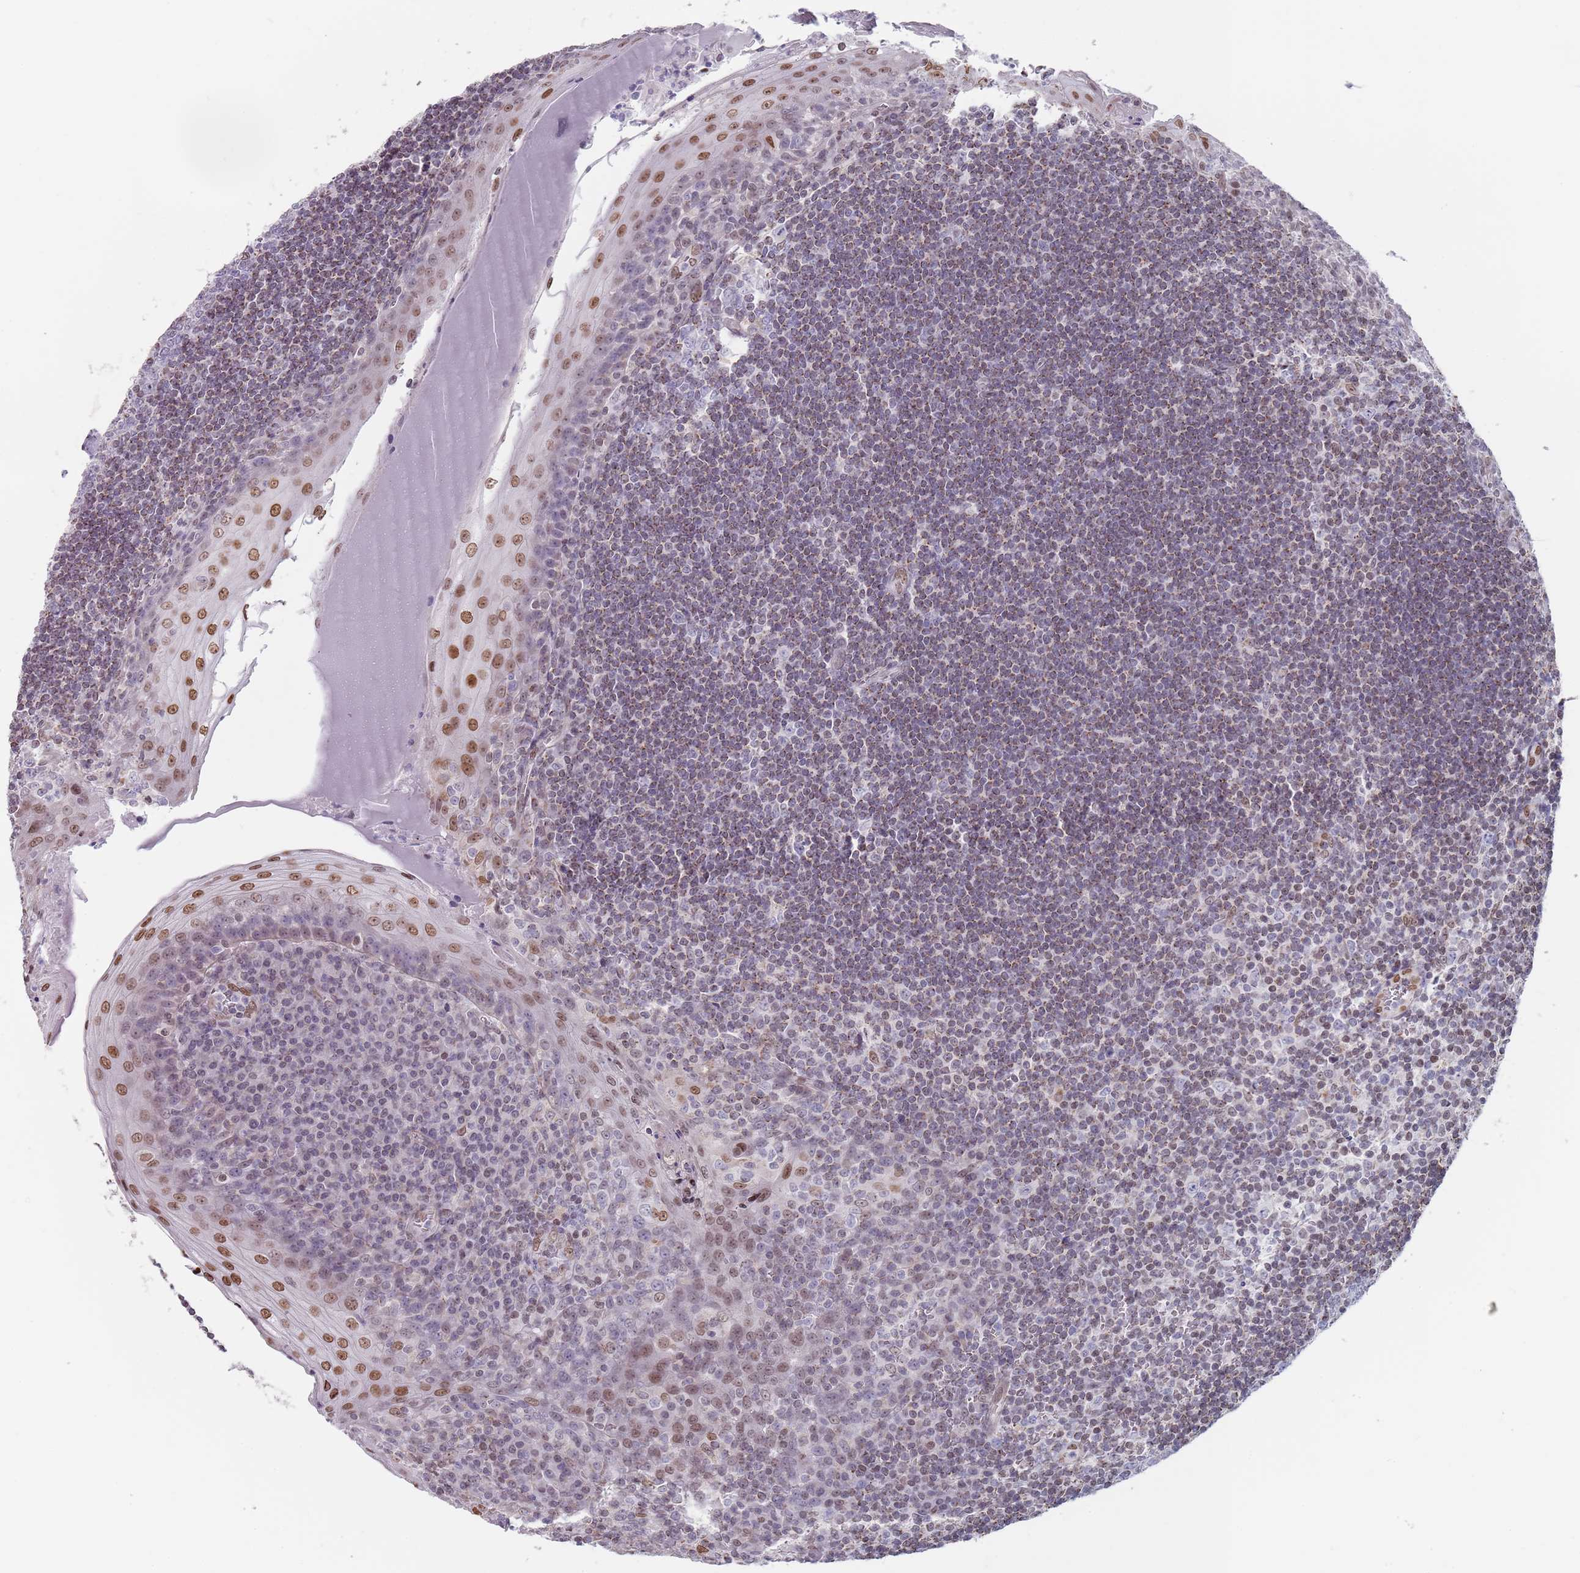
{"staining": {"intensity": "weak", "quantity": "<25%", "location": "nuclear"}, "tissue": "tonsil", "cell_type": "Germinal center cells", "image_type": "normal", "snomed": [{"axis": "morphology", "description": "Normal tissue, NOS"}, {"axis": "topography", "description": "Tonsil"}], "caption": "A high-resolution photomicrograph shows immunohistochemistry staining of benign tonsil, which reveals no significant staining in germinal center cells.", "gene": "MFSD12", "patient": {"sex": "male", "age": 27}}